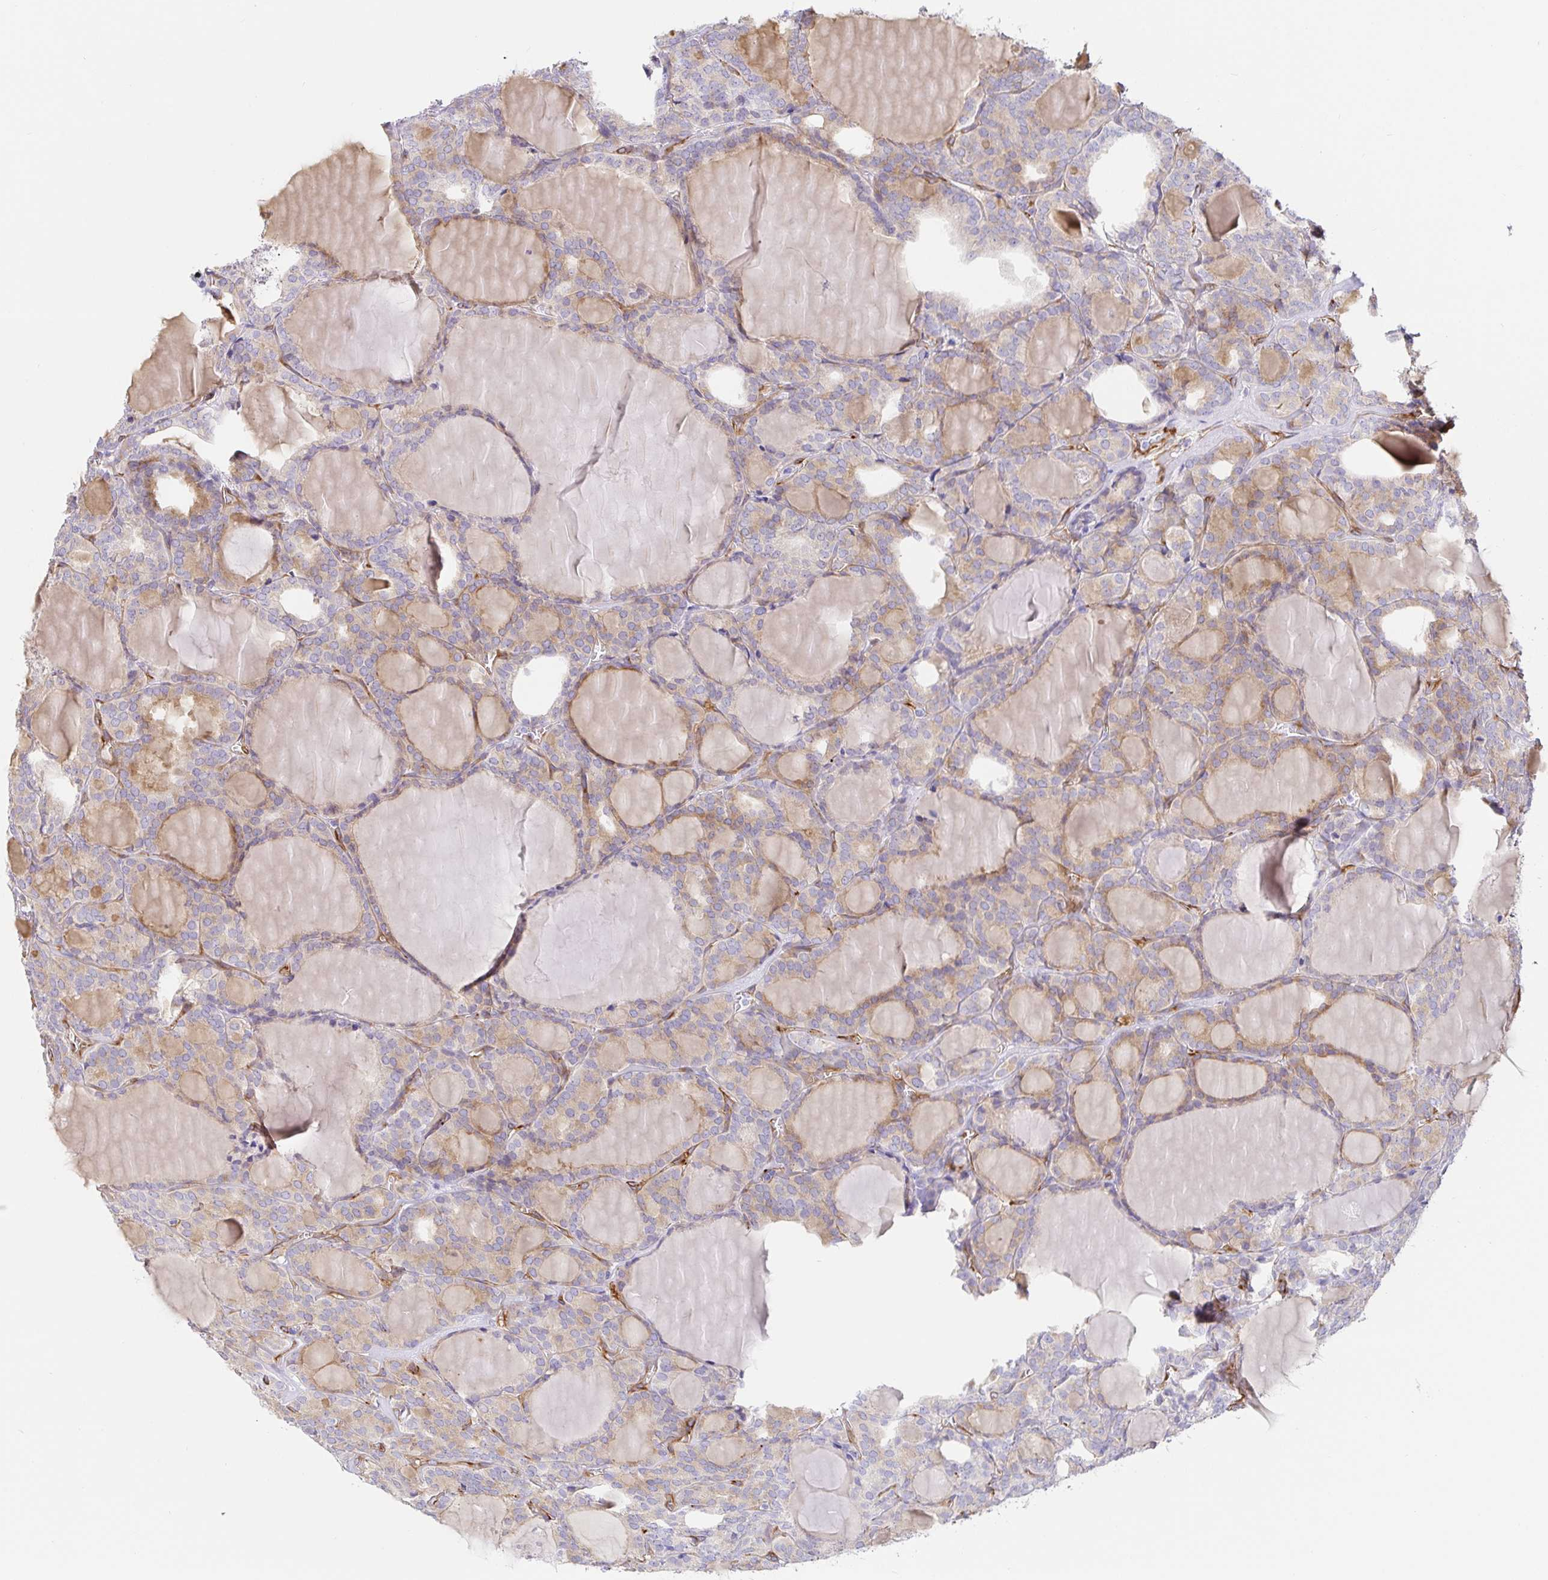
{"staining": {"intensity": "weak", "quantity": "25%-75%", "location": "cytoplasmic/membranous"}, "tissue": "thyroid cancer", "cell_type": "Tumor cells", "image_type": "cancer", "snomed": [{"axis": "morphology", "description": "Follicular adenoma carcinoma, NOS"}, {"axis": "topography", "description": "Thyroid gland"}], "caption": "Thyroid follicular adenoma carcinoma tissue exhibits weak cytoplasmic/membranous positivity in approximately 25%-75% of tumor cells, visualized by immunohistochemistry.", "gene": "DOCK1", "patient": {"sex": "male", "age": 74}}